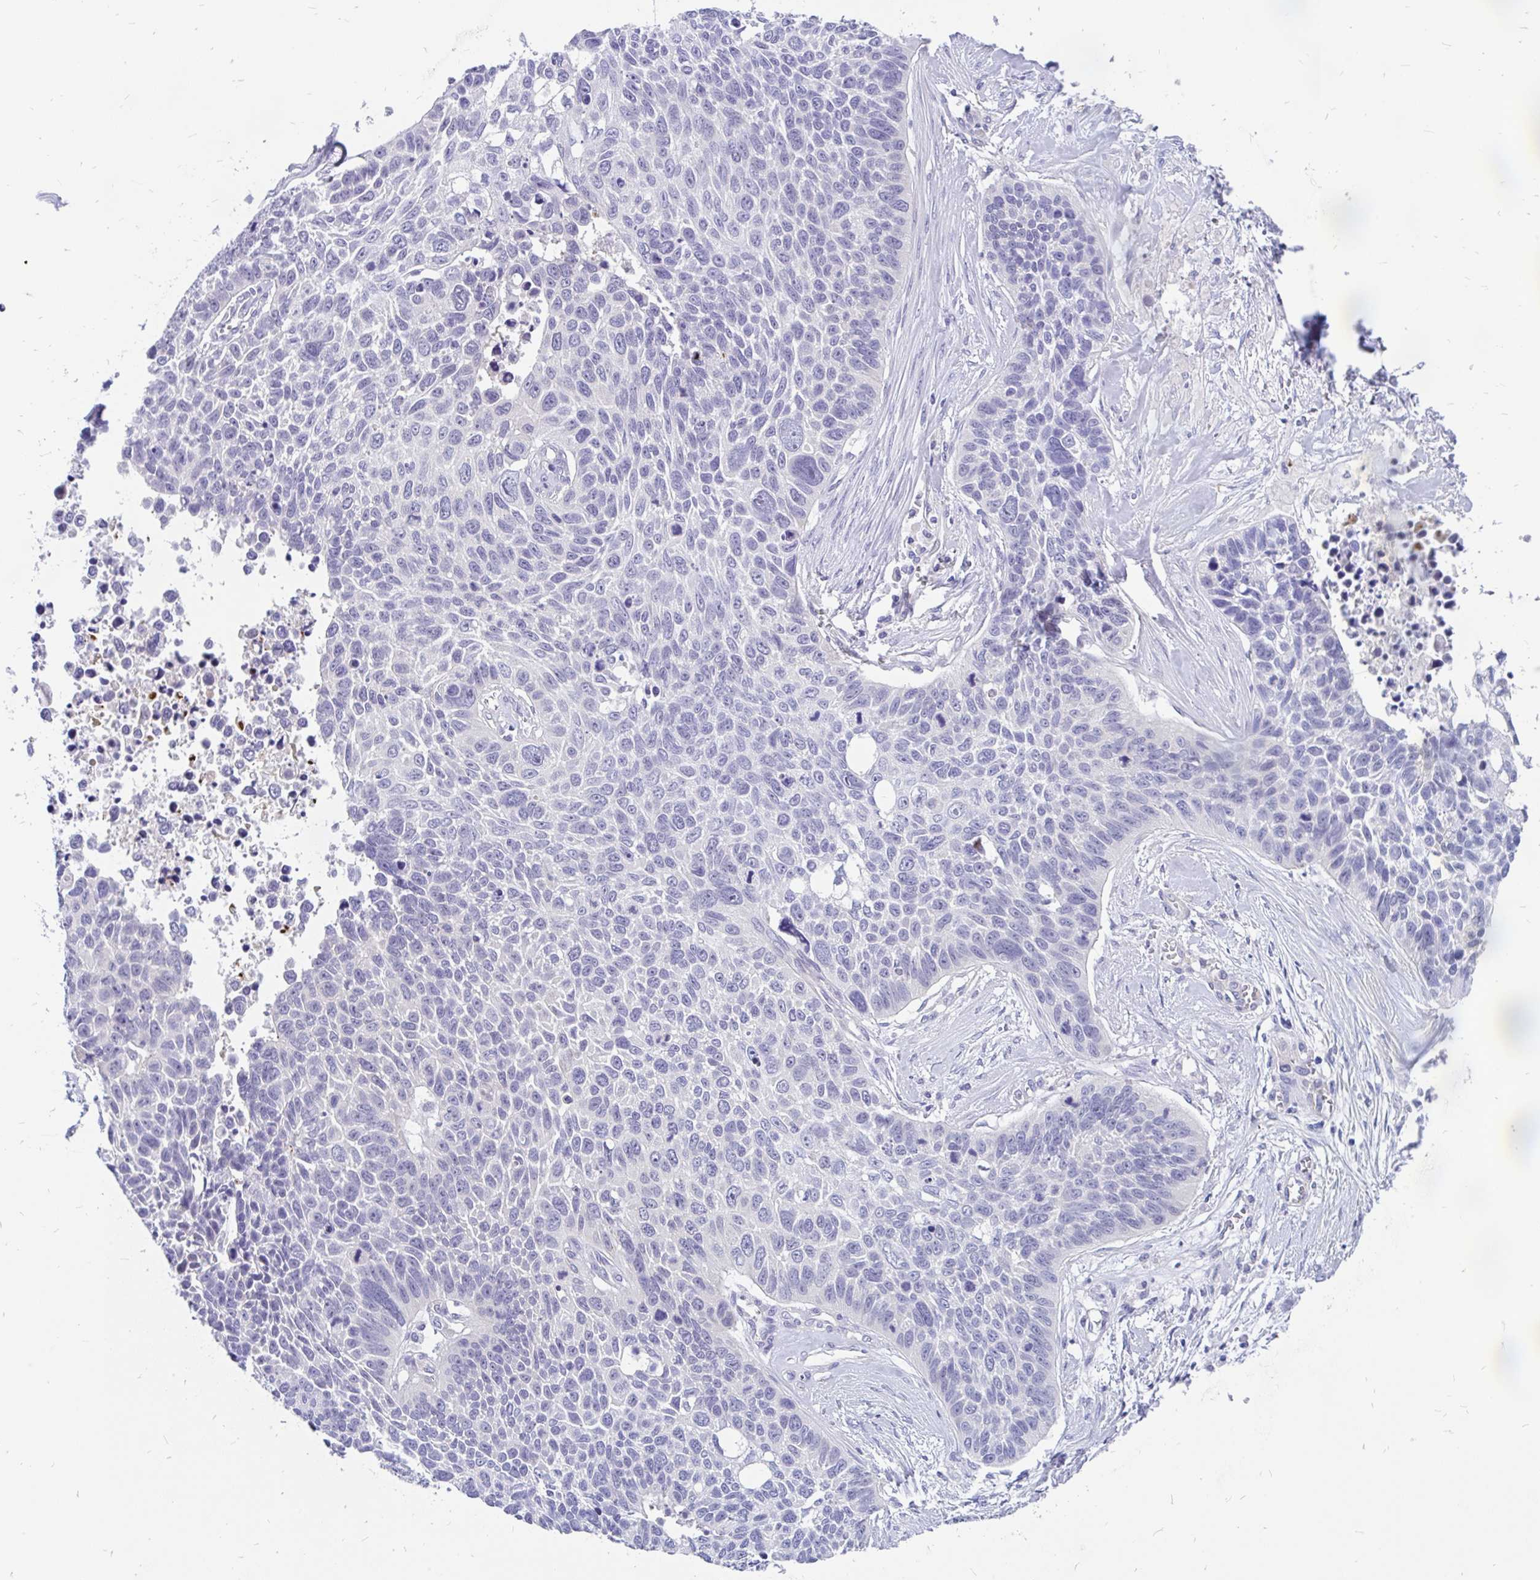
{"staining": {"intensity": "negative", "quantity": "none", "location": "none"}, "tissue": "lung cancer", "cell_type": "Tumor cells", "image_type": "cancer", "snomed": [{"axis": "morphology", "description": "Squamous cell carcinoma, NOS"}, {"axis": "topography", "description": "Lung"}], "caption": "IHC histopathology image of human lung cancer stained for a protein (brown), which exhibits no expression in tumor cells.", "gene": "KIAA2013", "patient": {"sex": "male", "age": 62}}